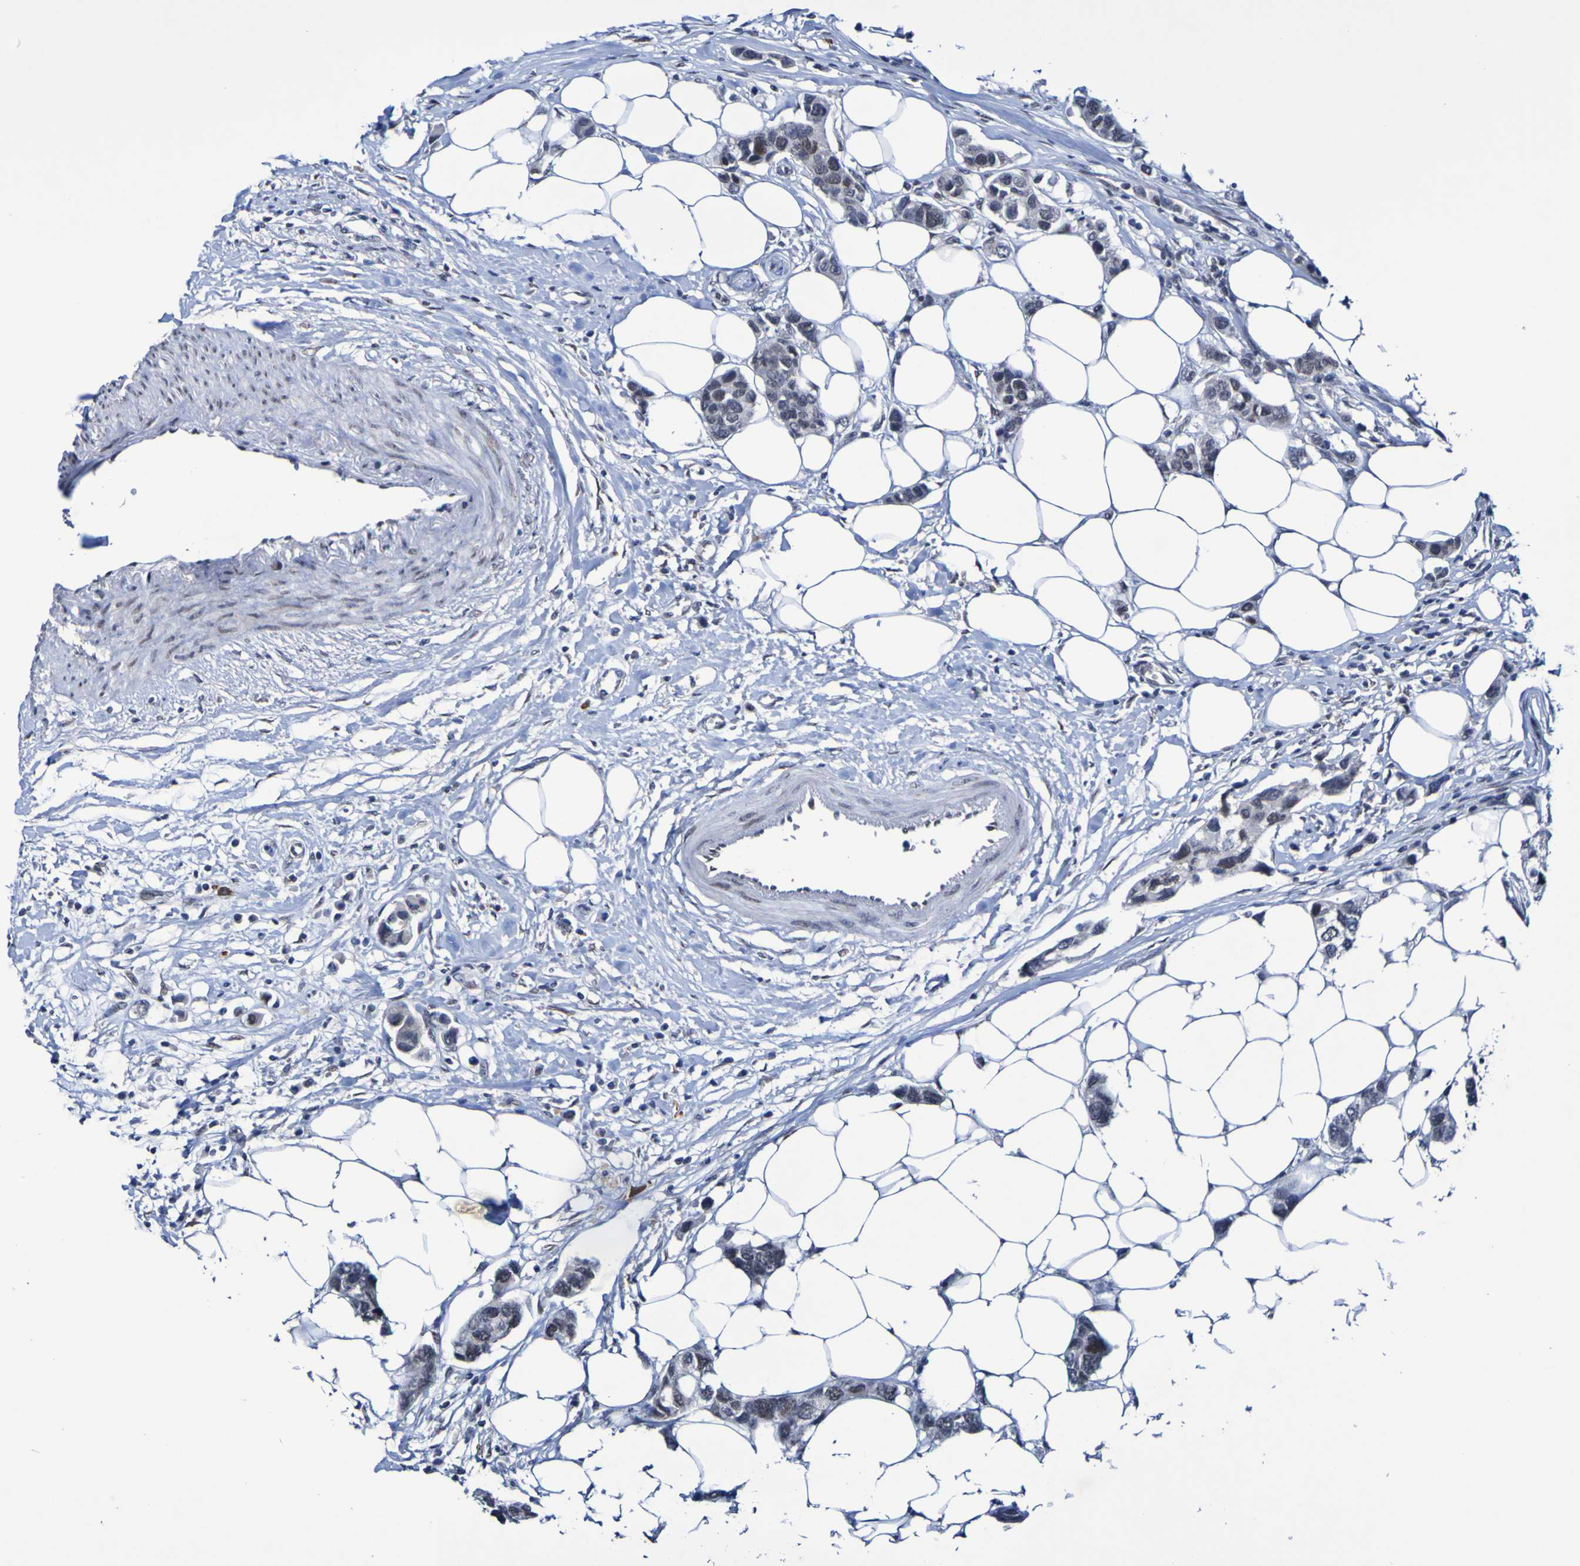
{"staining": {"intensity": "moderate", "quantity": "25%-75%", "location": "nuclear"}, "tissue": "breast cancer", "cell_type": "Tumor cells", "image_type": "cancer", "snomed": [{"axis": "morphology", "description": "Normal tissue, NOS"}, {"axis": "morphology", "description": "Duct carcinoma"}, {"axis": "topography", "description": "Breast"}], "caption": "Infiltrating ductal carcinoma (breast) stained with a protein marker reveals moderate staining in tumor cells.", "gene": "PCGF1", "patient": {"sex": "female", "age": 50}}